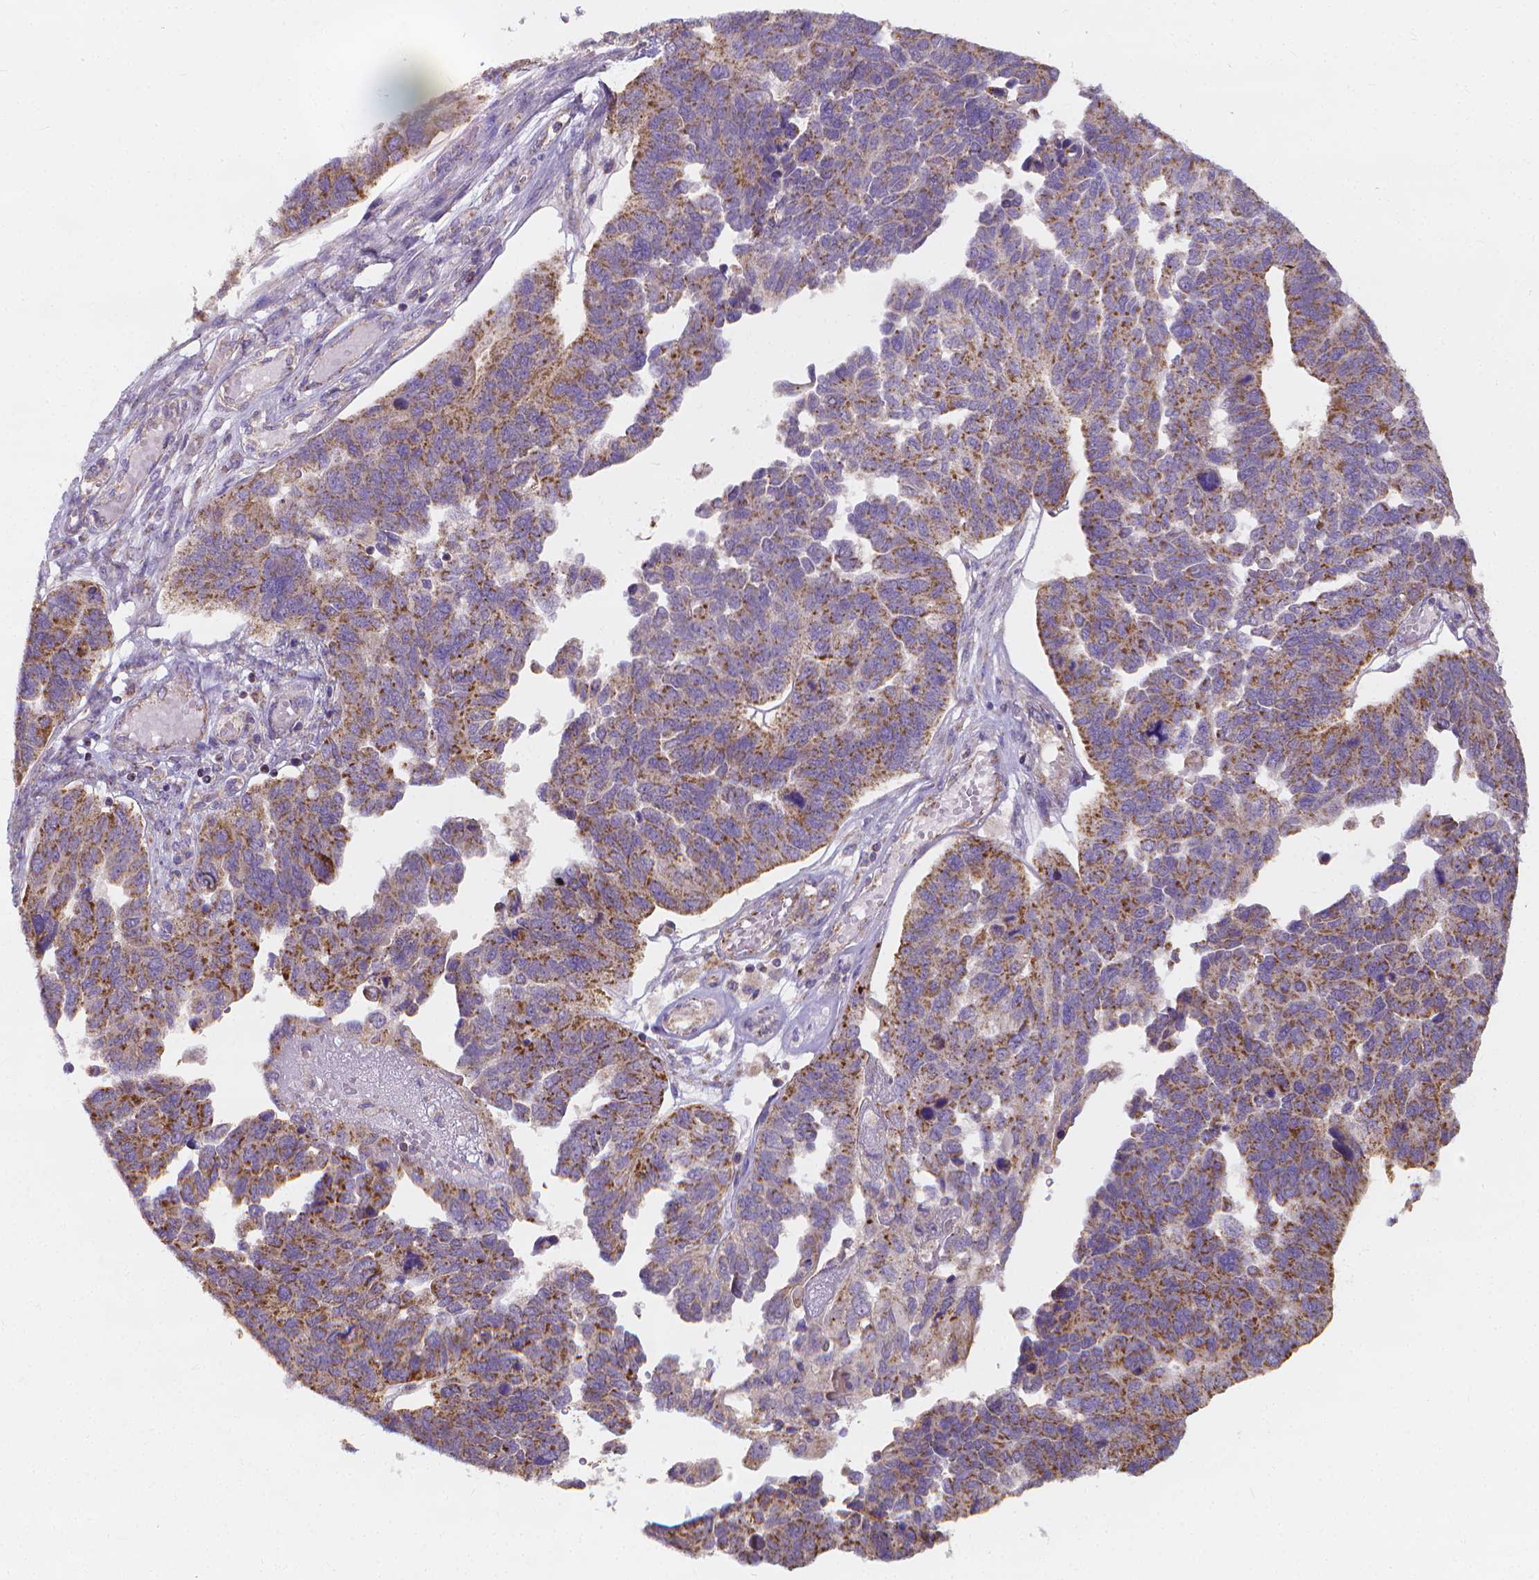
{"staining": {"intensity": "moderate", "quantity": ">75%", "location": "cytoplasmic/membranous"}, "tissue": "ovarian cancer", "cell_type": "Tumor cells", "image_type": "cancer", "snomed": [{"axis": "morphology", "description": "Cystadenocarcinoma, serous, NOS"}, {"axis": "topography", "description": "Ovary"}], "caption": "A micrograph showing moderate cytoplasmic/membranous staining in about >75% of tumor cells in ovarian cancer, as visualized by brown immunohistochemical staining.", "gene": "SNCAIP", "patient": {"sex": "female", "age": 64}}